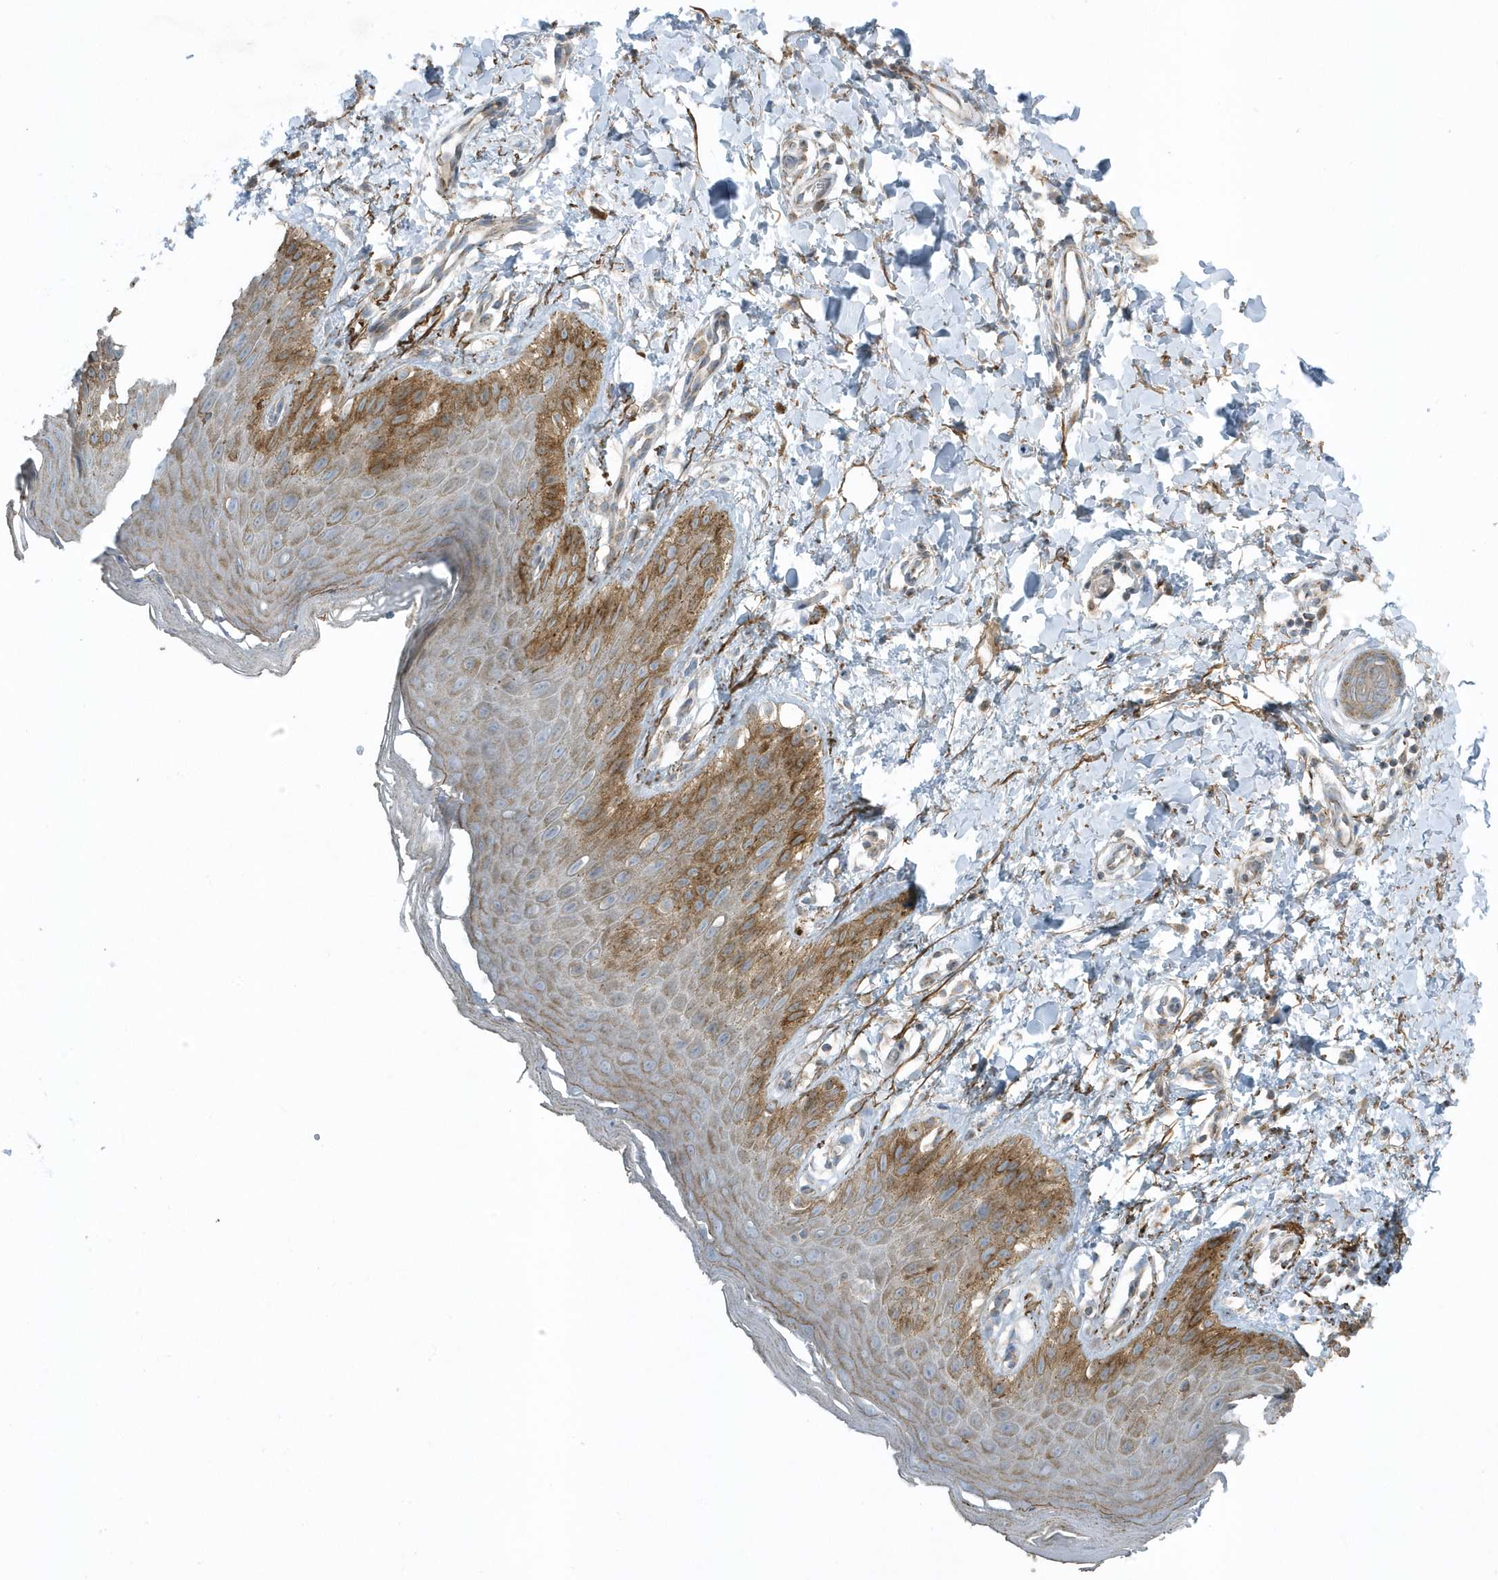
{"staining": {"intensity": "moderate", "quantity": "25%-75%", "location": "cytoplasmic/membranous"}, "tissue": "skin", "cell_type": "Epidermal cells", "image_type": "normal", "snomed": [{"axis": "morphology", "description": "Normal tissue, NOS"}, {"axis": "topography", "description": "Anal"}], "caption": "A high-resolution histopathology image shows immunohistochemistry (IHC) staining of benign skin, which exhibits moderate cytoplasmic/membranous positivity in about 25%-75% of epidermal cells.", "gene": "SLC38A2", "patient": {"sex": "male", "age": 44}}